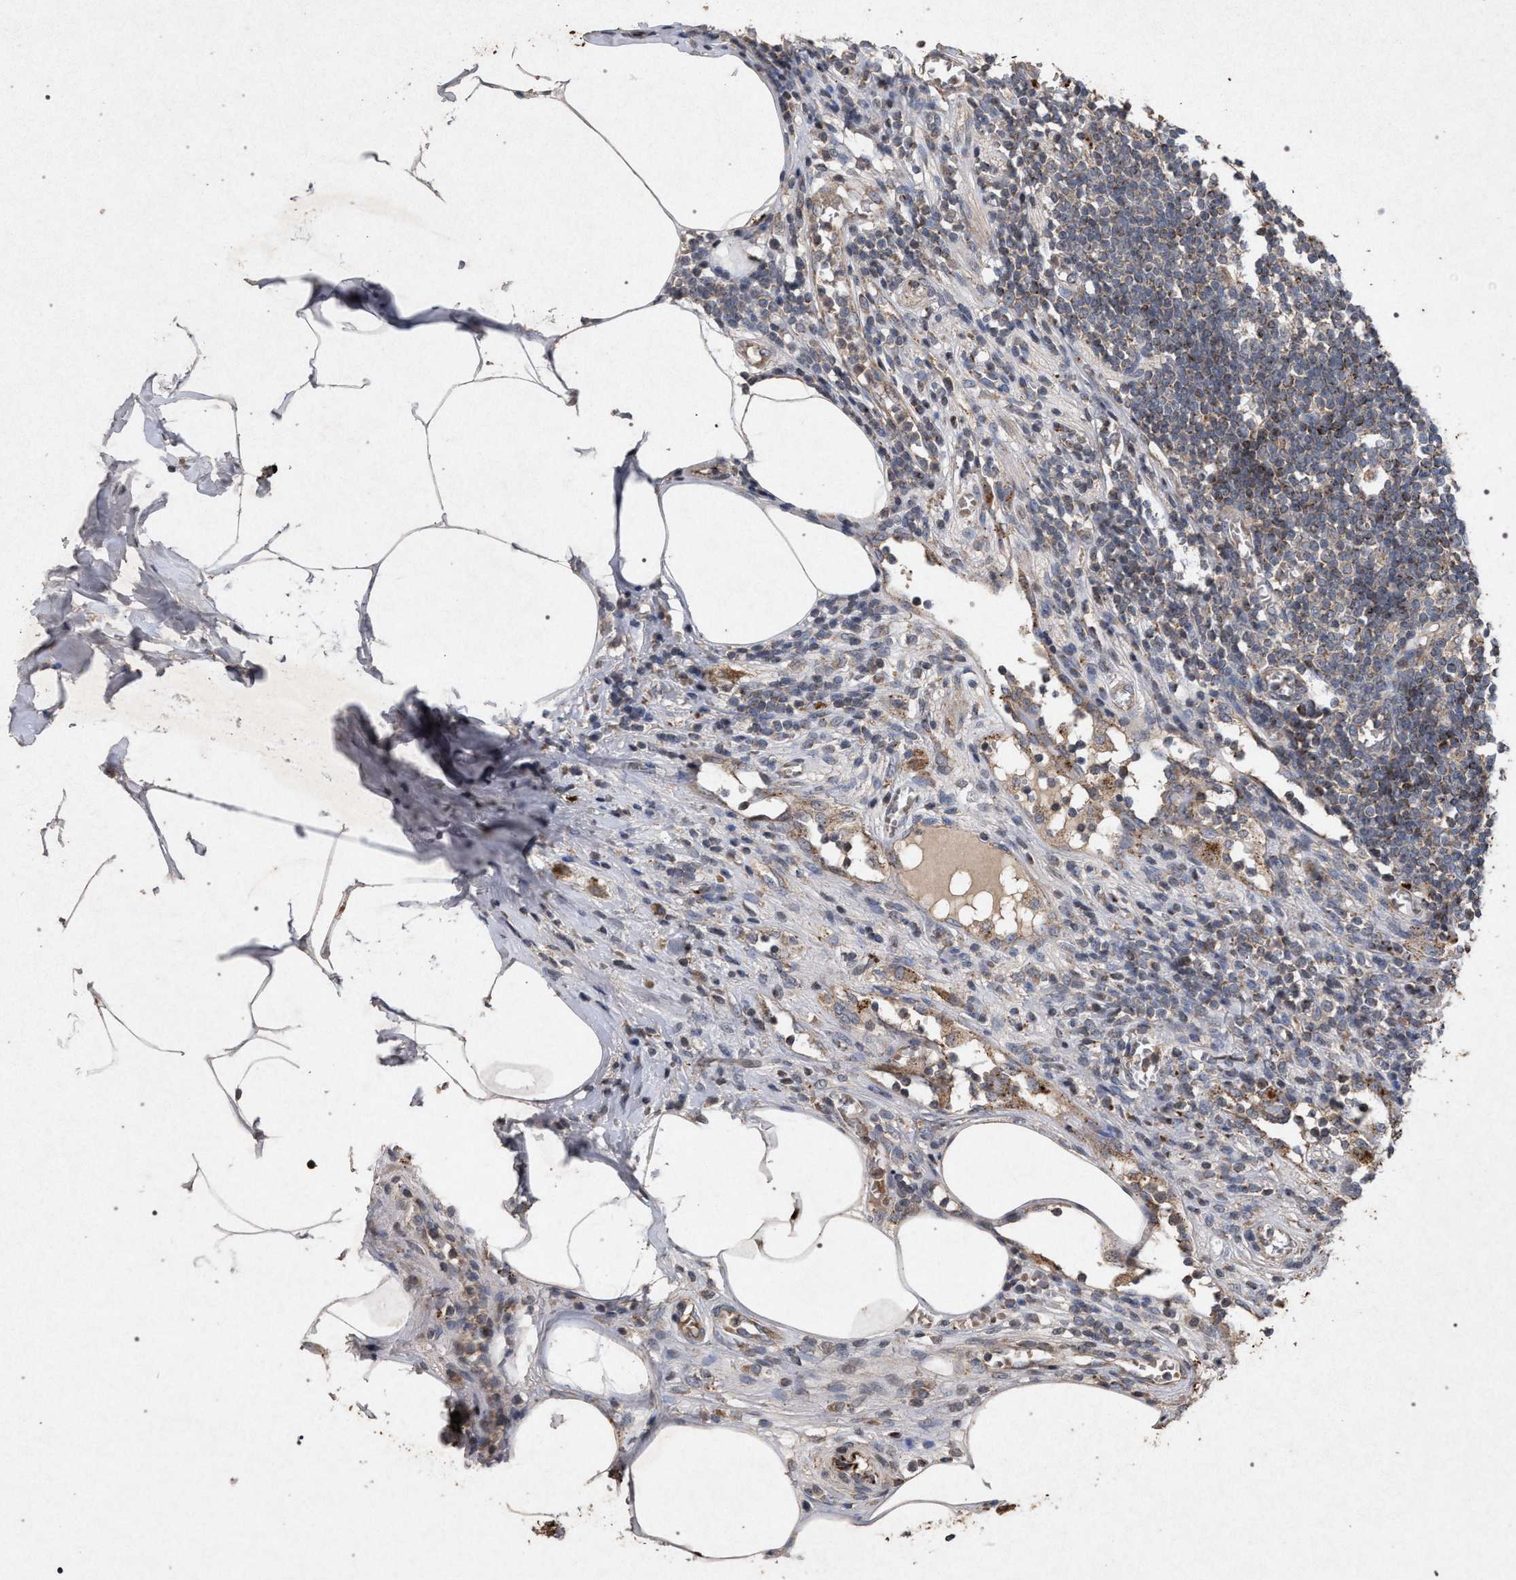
{"staining": {"intensity": "strong", "quantity": ">75%", "location": "cytoplasmic/membranous"}, "tissue": "appendix", "cell_type": "Glandular cells", "image_type": "normal", "snomed": [{"axis": "morphology", "description": "Normal tissue, NOS"}, {"axis": "morphology", "description": "Inflammation, NOS"}, {"axis": "topography", "description": "Appendix"}], "caption": "Strong cytoplasmic/membranous protein positivity is appreciated in about >75% of glandular cells in appendix.", "gene": "PKD2L1", "patient": {"sex": "male", "age": 46}}